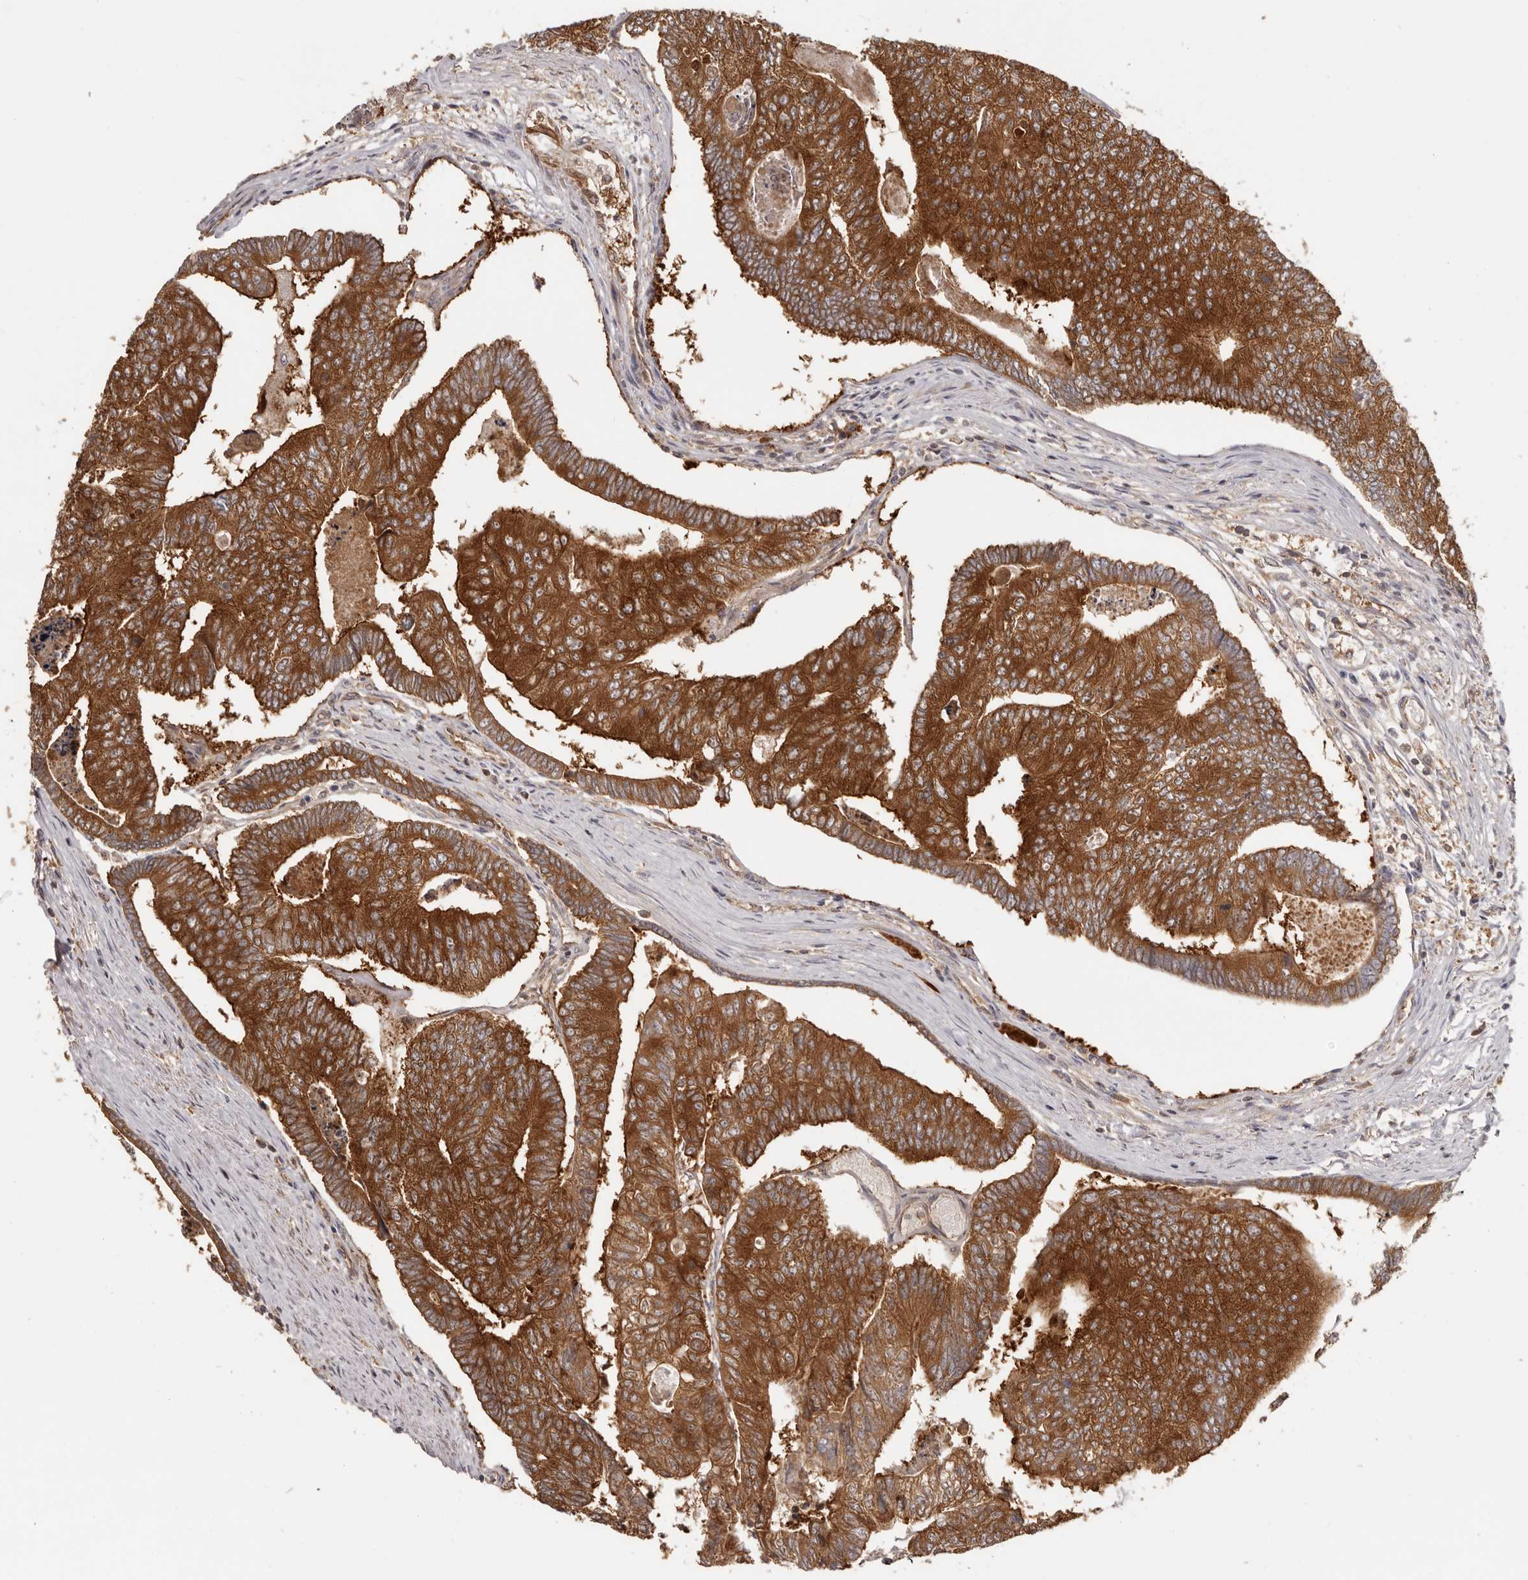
{"staining": {"intensity": "strong", "quantity": ">75%", "location": "cytoplasmic/membranous"}, "tissue": "colorectal cancer", "cell_type": "Tumor cells", "image_type": "cancer", "snomed": [{"axis": "morphology", "description": "Adenocarcinoma, NOS"}, {"axis": "topography", "description": "Colon"}], "caption": "Brown immunohistochemical staining in human adenocarcinoma (colorectal) displays strong cytoplasmic/membranous positivity in approximately >75% of tumor cells. (DAB = brown stain, brightfield microscopy at high magnification).", "gene": "EEF1E1", "patient": {"sex": "female", "age": 67}}